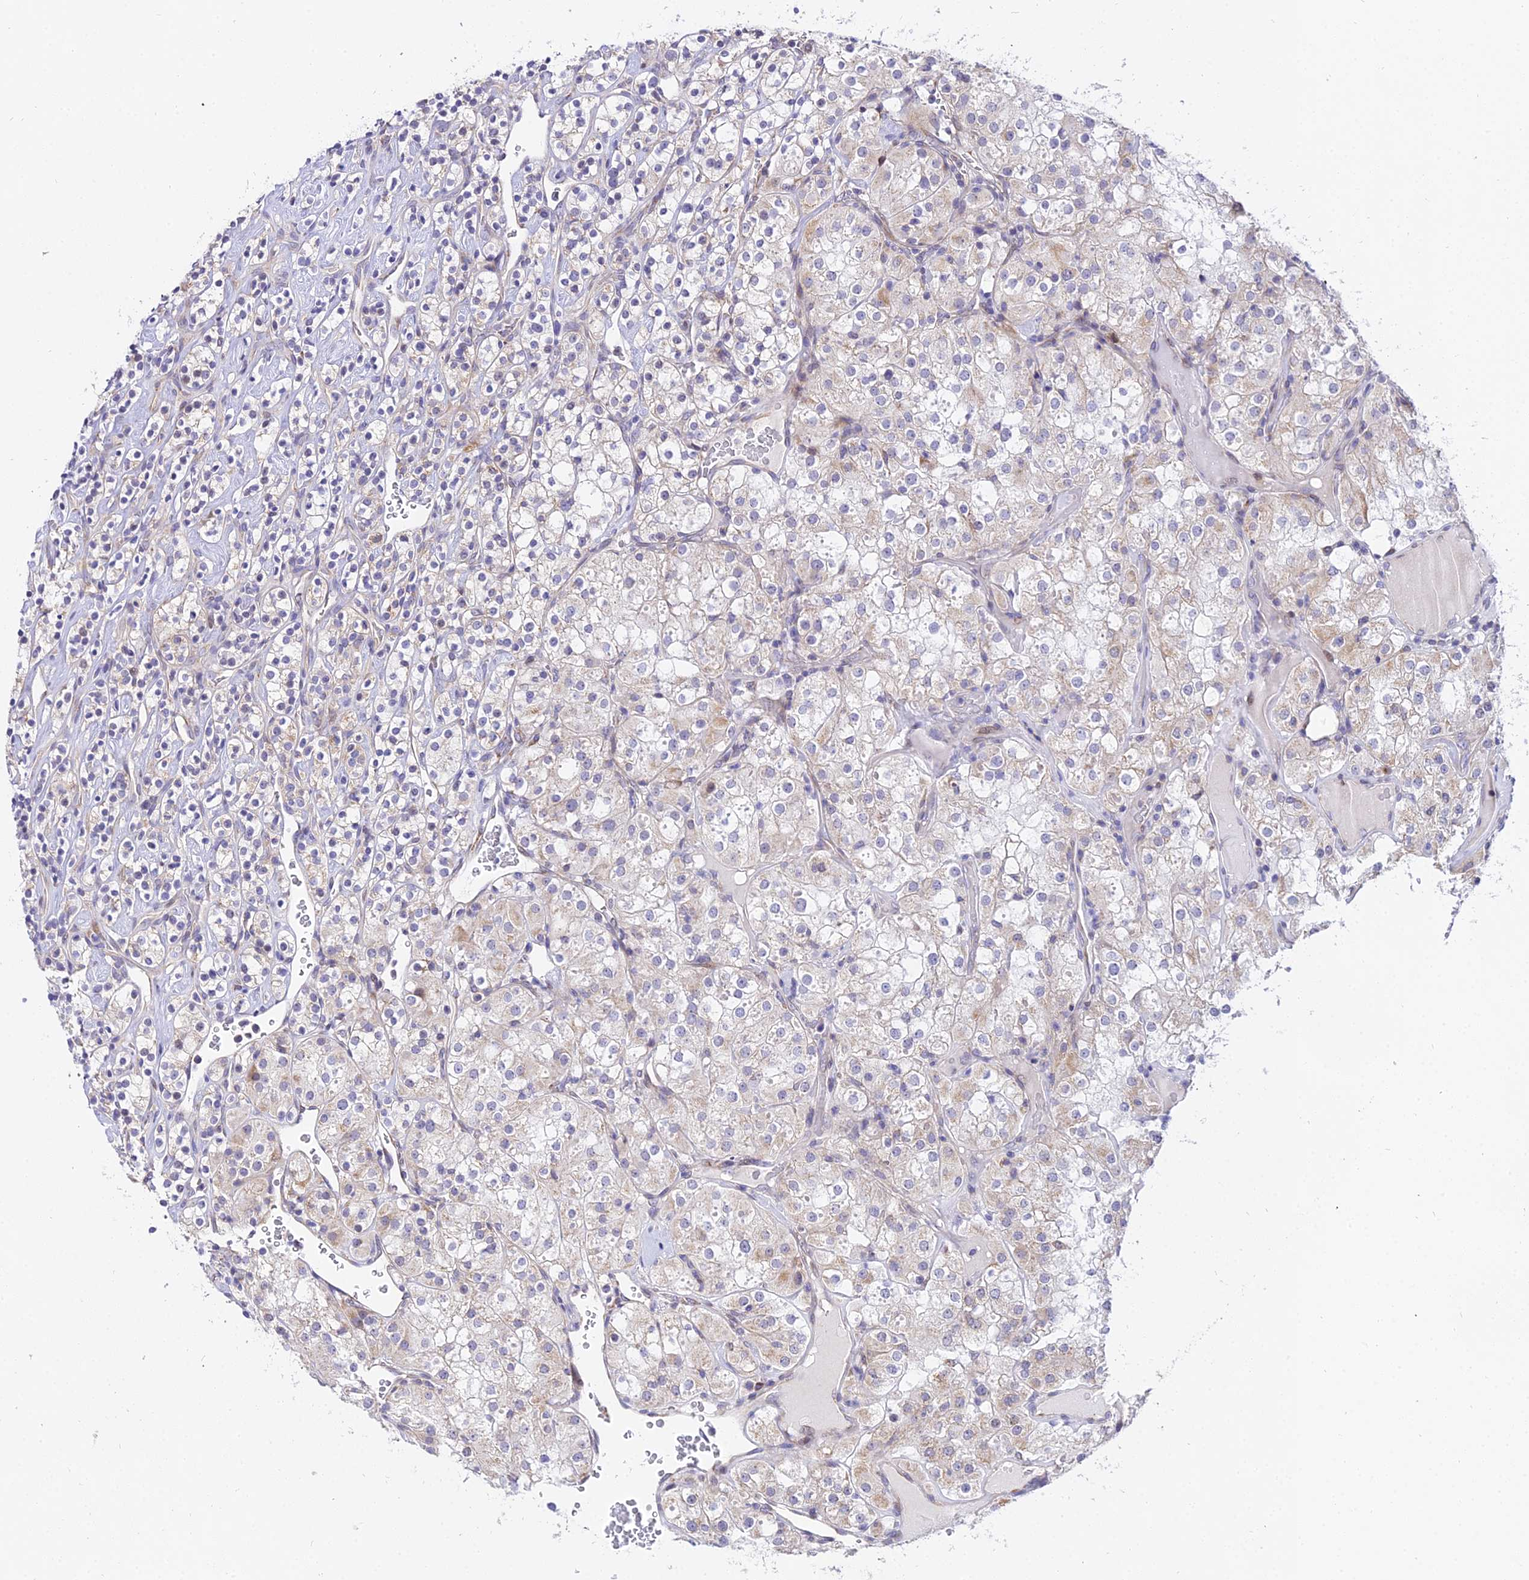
{"staining": {"intensity": "weak", "quantity": "<25%", "location": "cytoplasmic/membranous"}, "tissue": "renal cancer", "cell_type": "Tumor cells", "image_type": "cancer", "snomed": [{"axis": "morphology", "description": "Adenocarcinoma, NOS"}, {"axis": "topography", "description": "Kidney"}], "caption": "Immunohistochemical staining of renal cancer (adenocarcinoma) reveals no significant staining in tumor cells. (Brightfield microscopy of DAB immunohistochemistry (IHC) at high magnification).", "gene": "ATP5PB", "patient": {"sex": "male", "age": 77}}